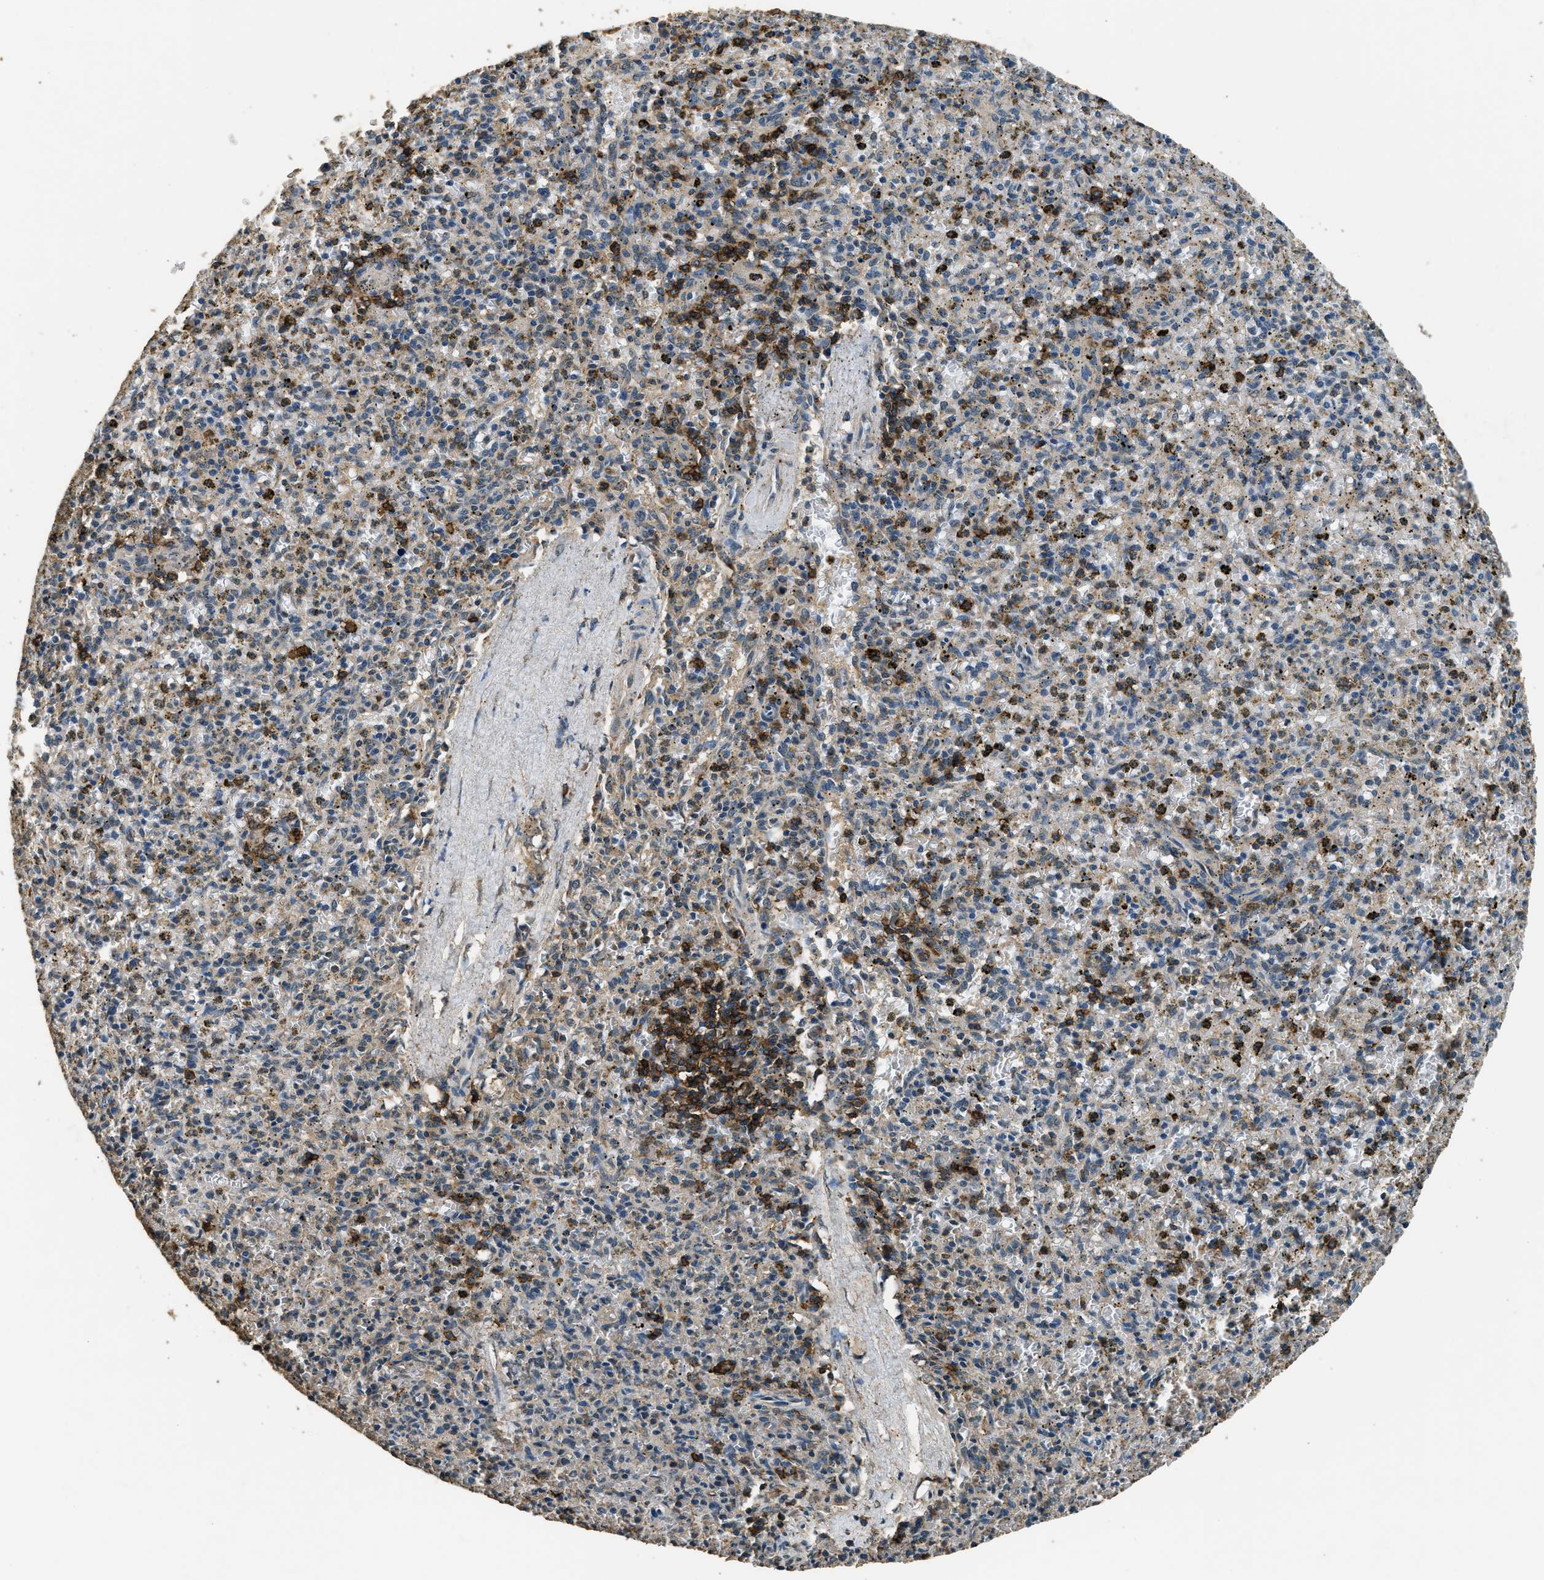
{"staining": {"intensity": "strong", "quantity": "<25%", "location": "cytoplasmic/membranous"}, "tissue": "spleen", "cell_type": "Cells in red pulp", "image_type": "normal", "snomed": [{"axis": "morphology", "description": "Normal tissue, NOS"}, {"axis": "topography", "description": "Spleen"}], "caption": "This image shows IHC staining of unremarkable human spleen, with medium strong cytoplasmic/membranous positivity in approximately <25% of cells in red pulp.", "gene": "SALL3", "patient": {"sex": "male", "age": 72}}